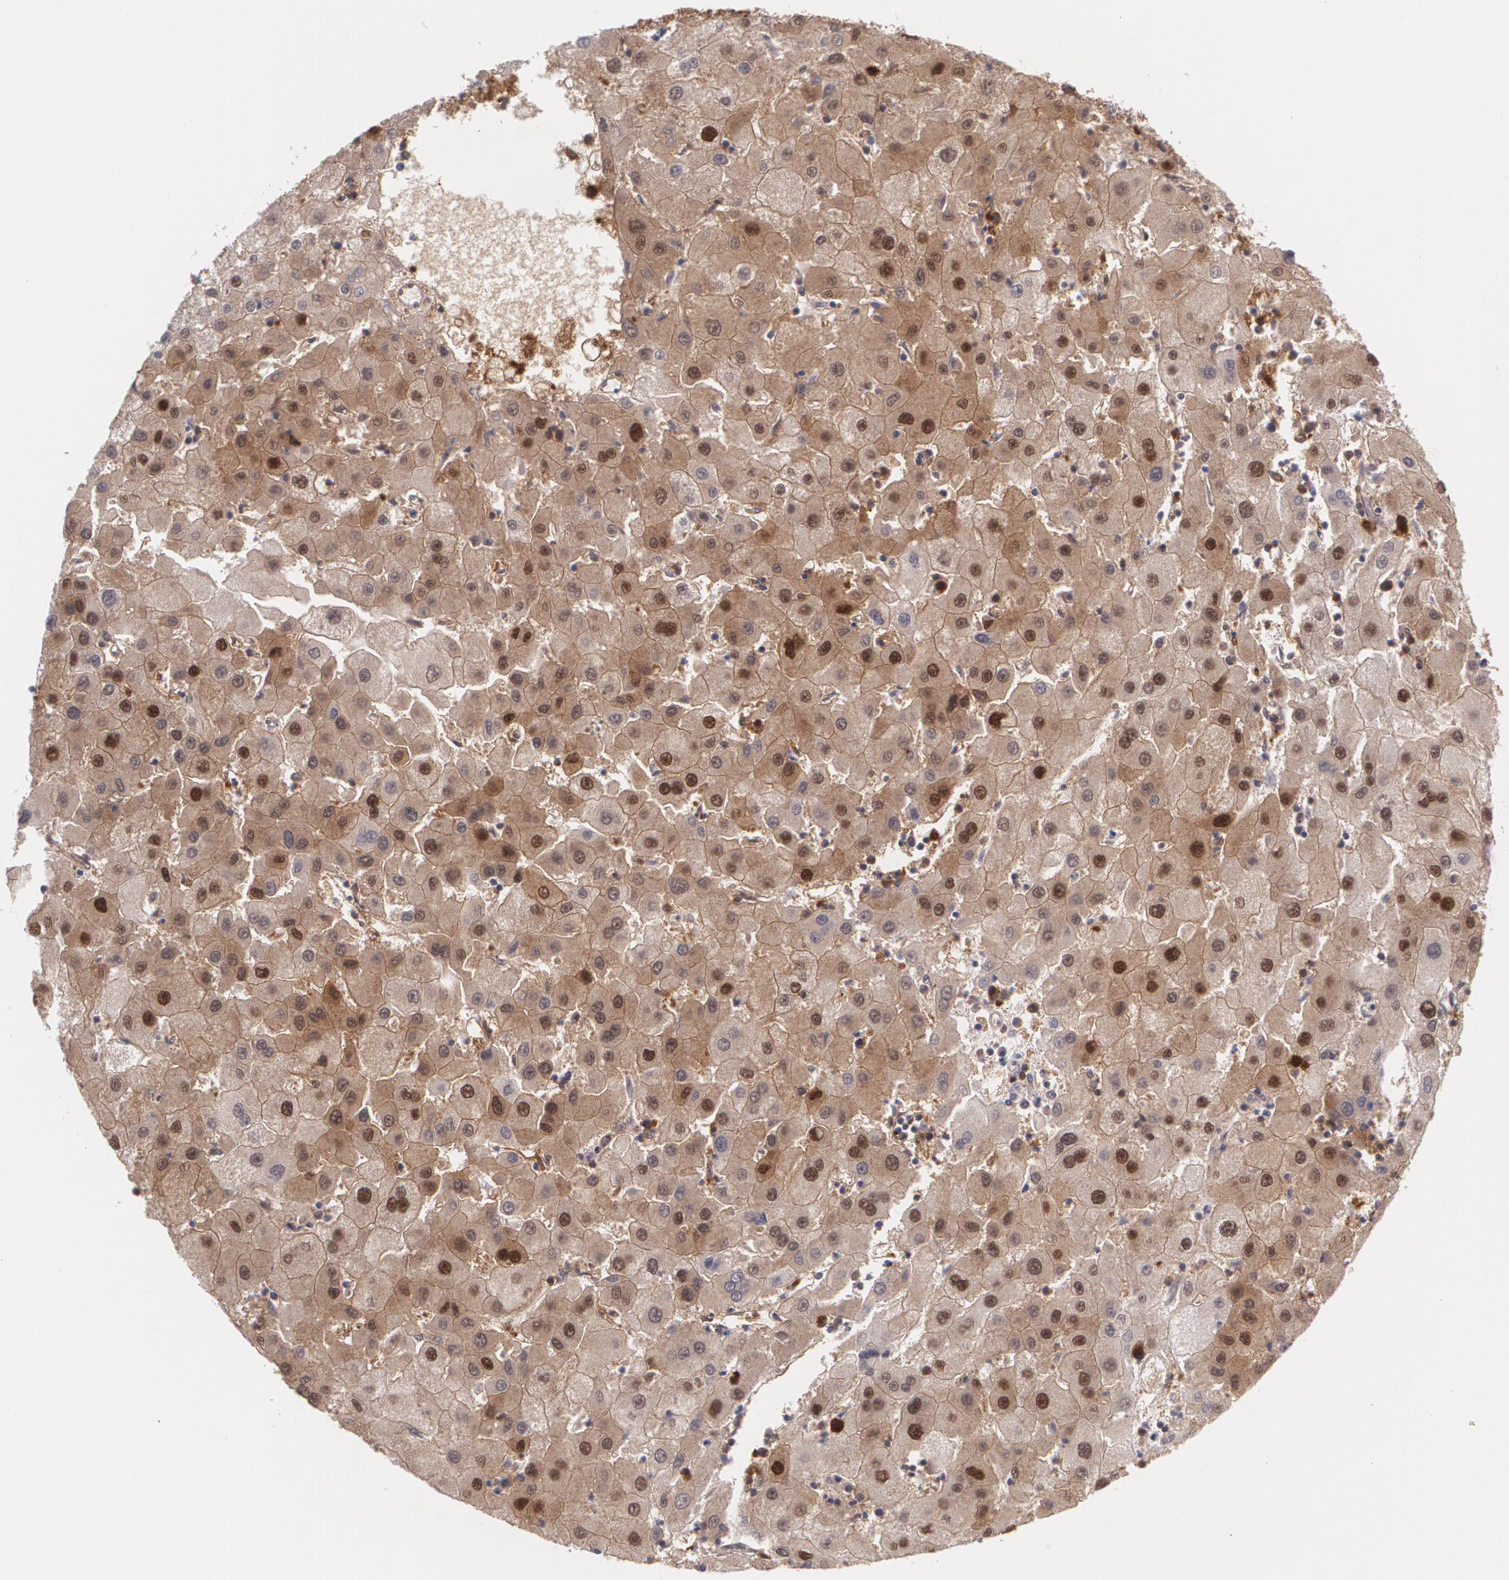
{"staining": {"intensity": "moderate", "quantity": ">75%", "location": "cytoplasmic/membranous,nuclear"}, "tissue": "liver cancer", "cell_type": "Tumor cells", "image_type": "cancer", "snomed": [{"axis": "morphology", "description": "Carcinoma, Hepatocellular, NOS"}, {"axis": "topography", "description": "Liver"}], "caption": "Liver hepatocellular carcinoma stained with immunohistochemistry (IHC) displays moderate cytoplasmic/membranous and nuclear positivity in approximately >75% of tumor cells. (Stains: DAB in brown, nuclei in blue, Microscopy: brightfield microscopy at high magnification).", "gene": "HSPH1", "patient": {"sex": "male", "age": 72}}